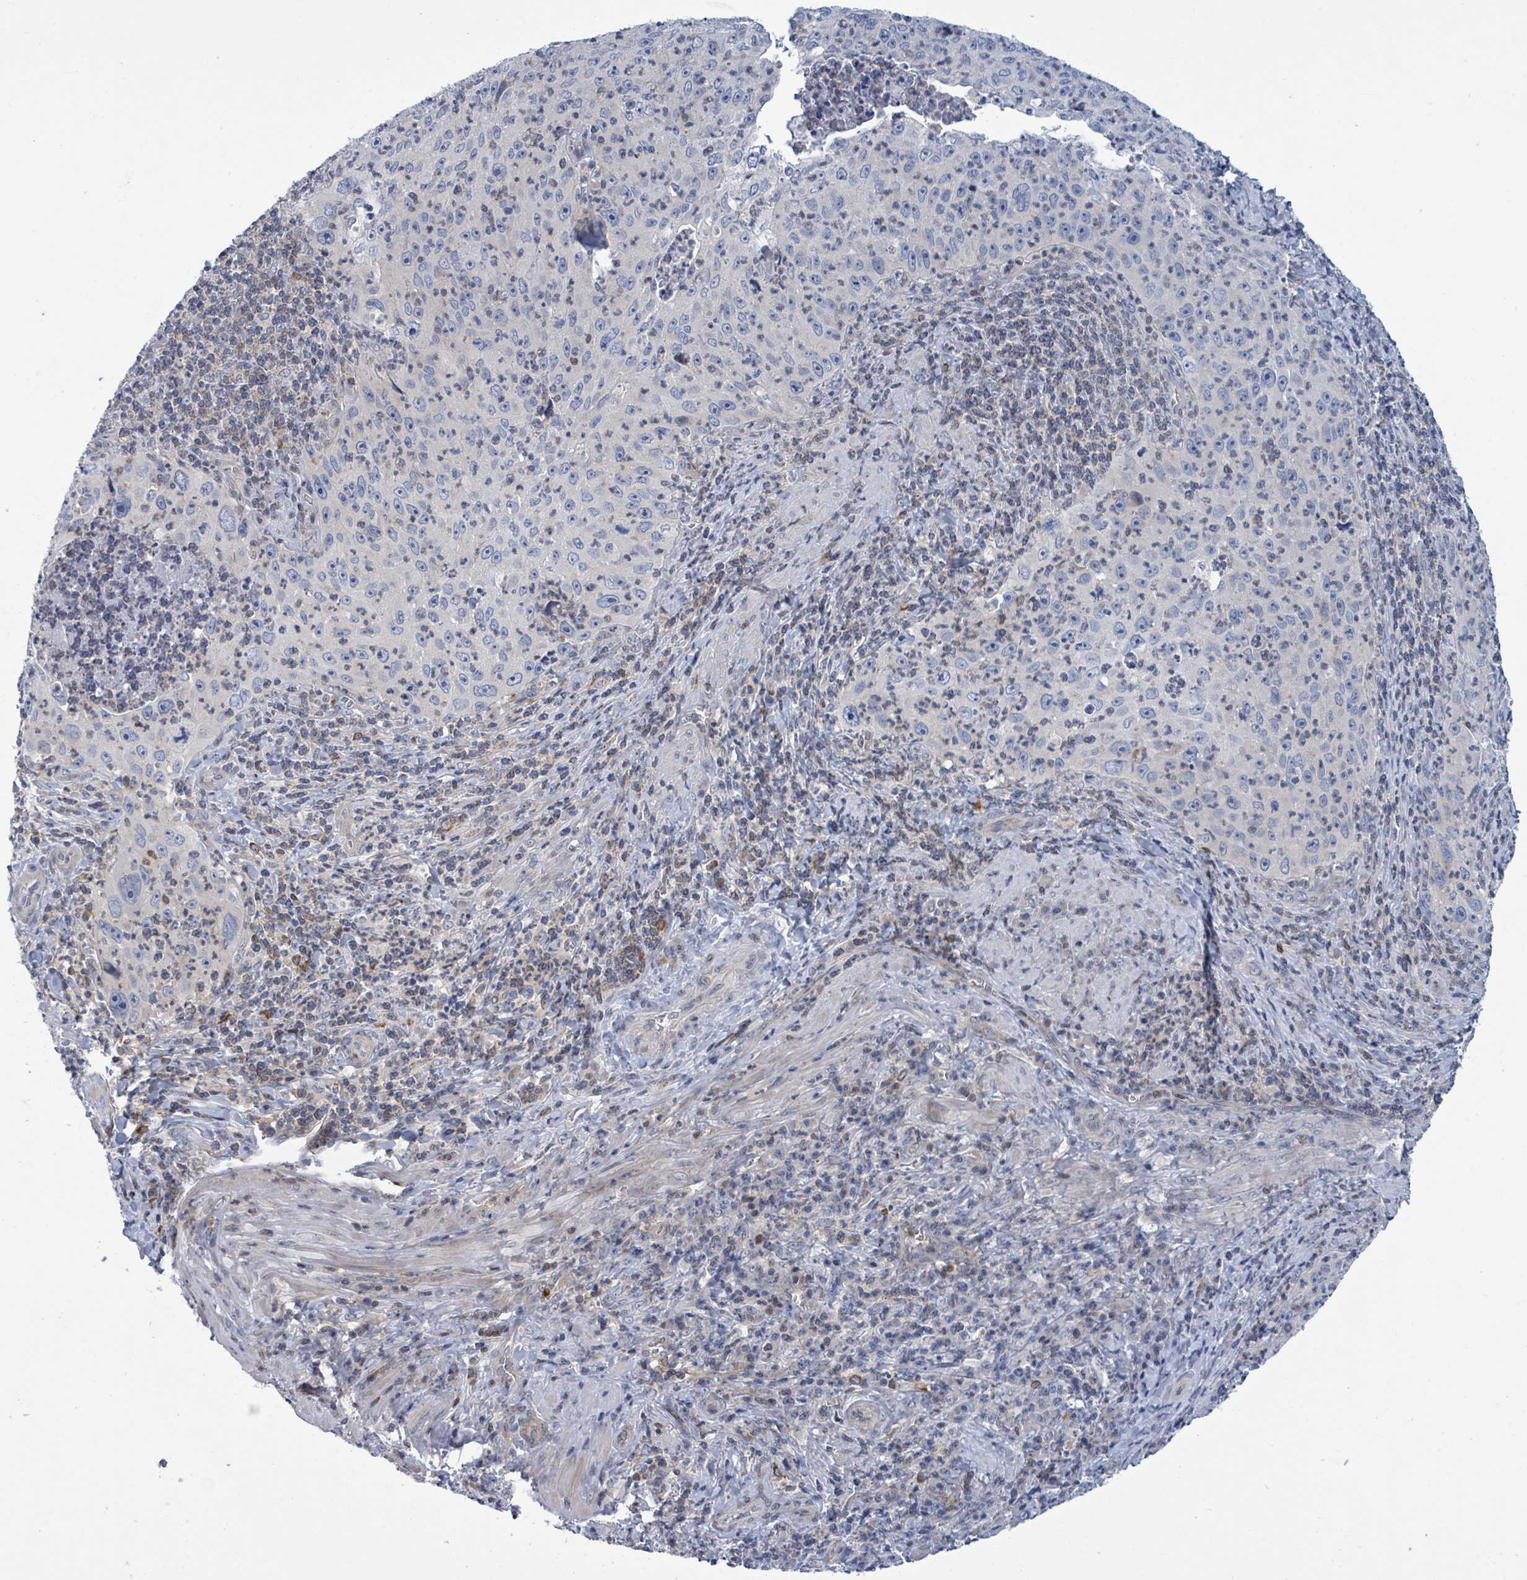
{"staining": {"intensity": "negative", "quantity": "none", "location": "none"}, "tissue": "cervical cancer", "cell_type": "Tumor cells", "image_type": "cancer", "snomed": [{"axis": "morphology", "description": "Squamous cell carcinoma, NOS"}, {"axis": "topography", "description": "Cervix"}], "caption": "Immunohistochemistry histopathology image of cervical squamous cell carcinoma stained for a protein (brown), which displays no staining in tumor cells.", "gene": "DGKZ", "patient": {"sex": "female", "age": 30}}